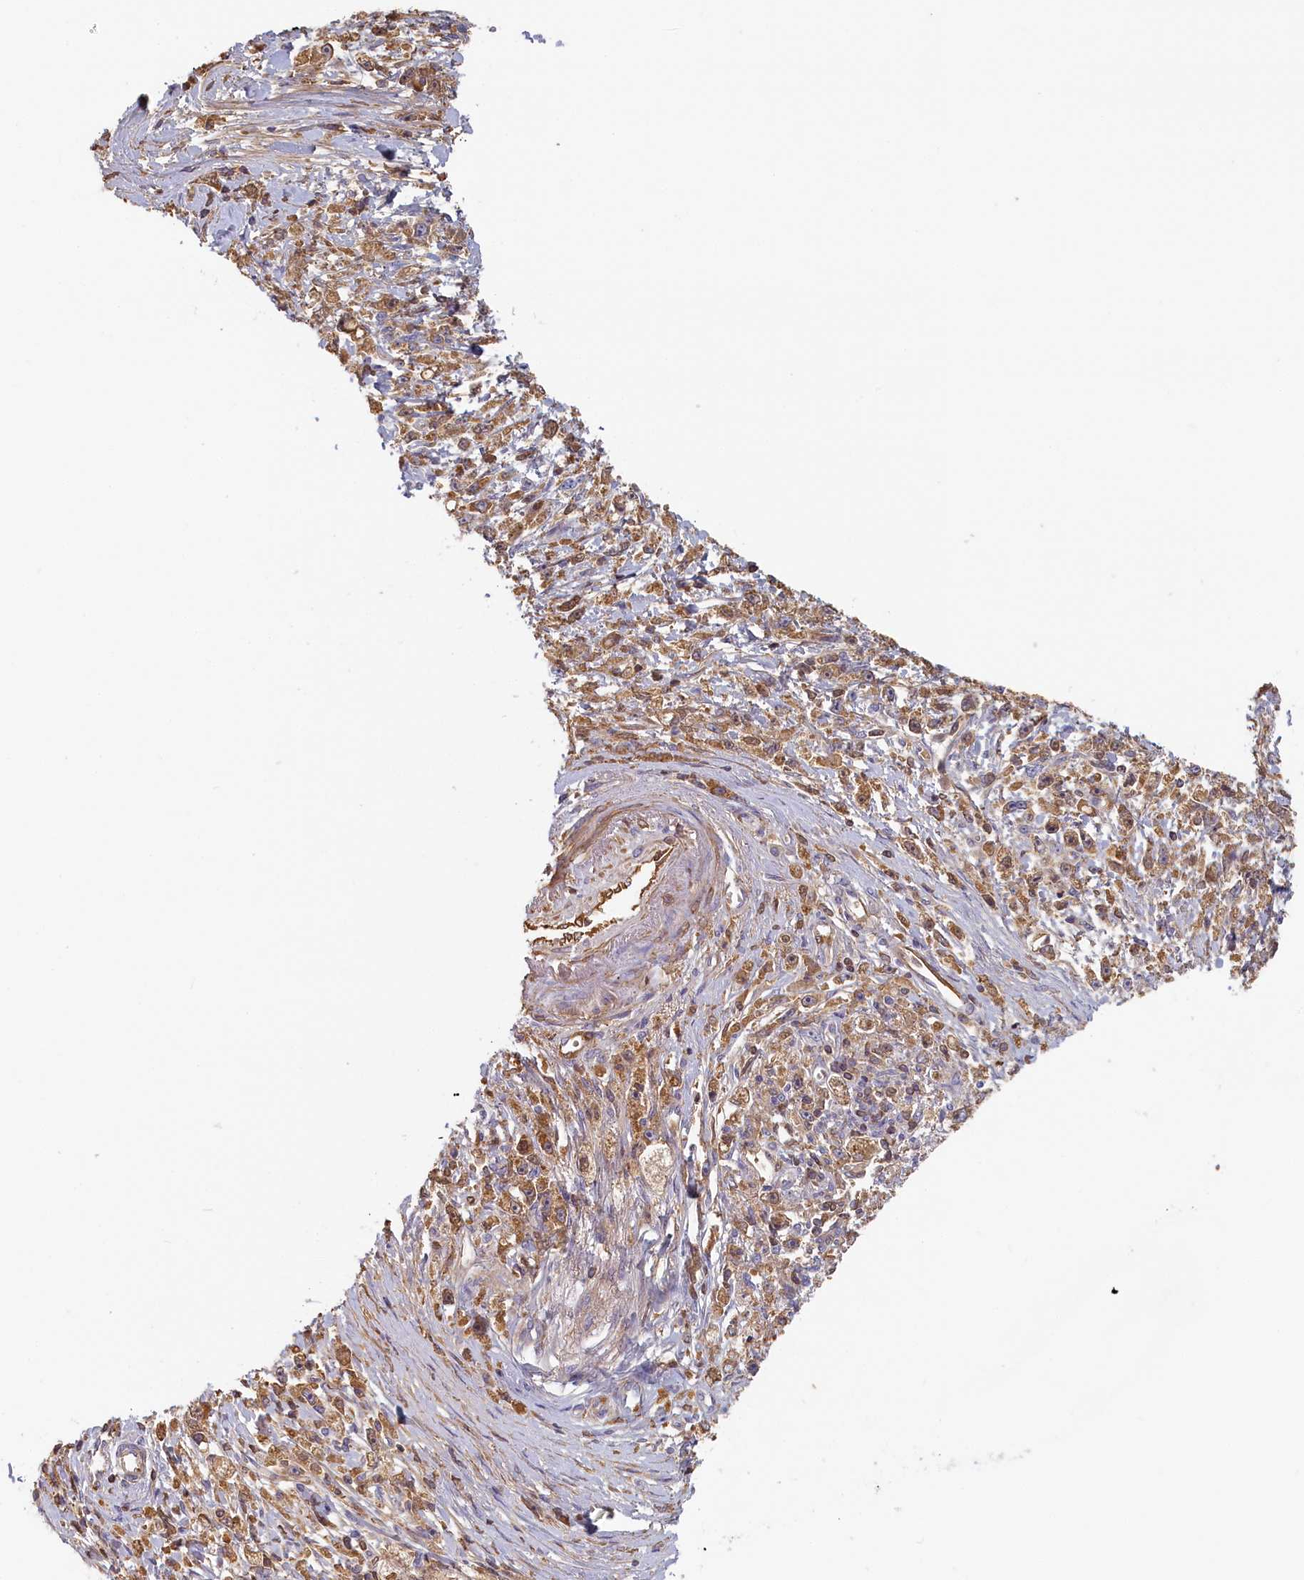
{"staining": {"intensity": "moderate", "quantity": ">75%", "location": "cytoplasmic/membranous"}, "tissue": "stomach cancer", "cell_type": "Tumor cells", "image_type": "cancer", "snomed": [{"axis": "morphology", "description": "Adenocarcinoma, NOS"}, {"axis": "topography", "description": "Stomach"}], "caption": "This micrograph shows adenocarcinoma (stomach) stained with immunohistochemistry to label a protein in brown. The cytoplasmic/membranous of tumor cells show moderate positivity for the protein. Nuclei are counter-stained blue.", "gene": "STX16", "patient": {"sex": "female", "age": 59}}